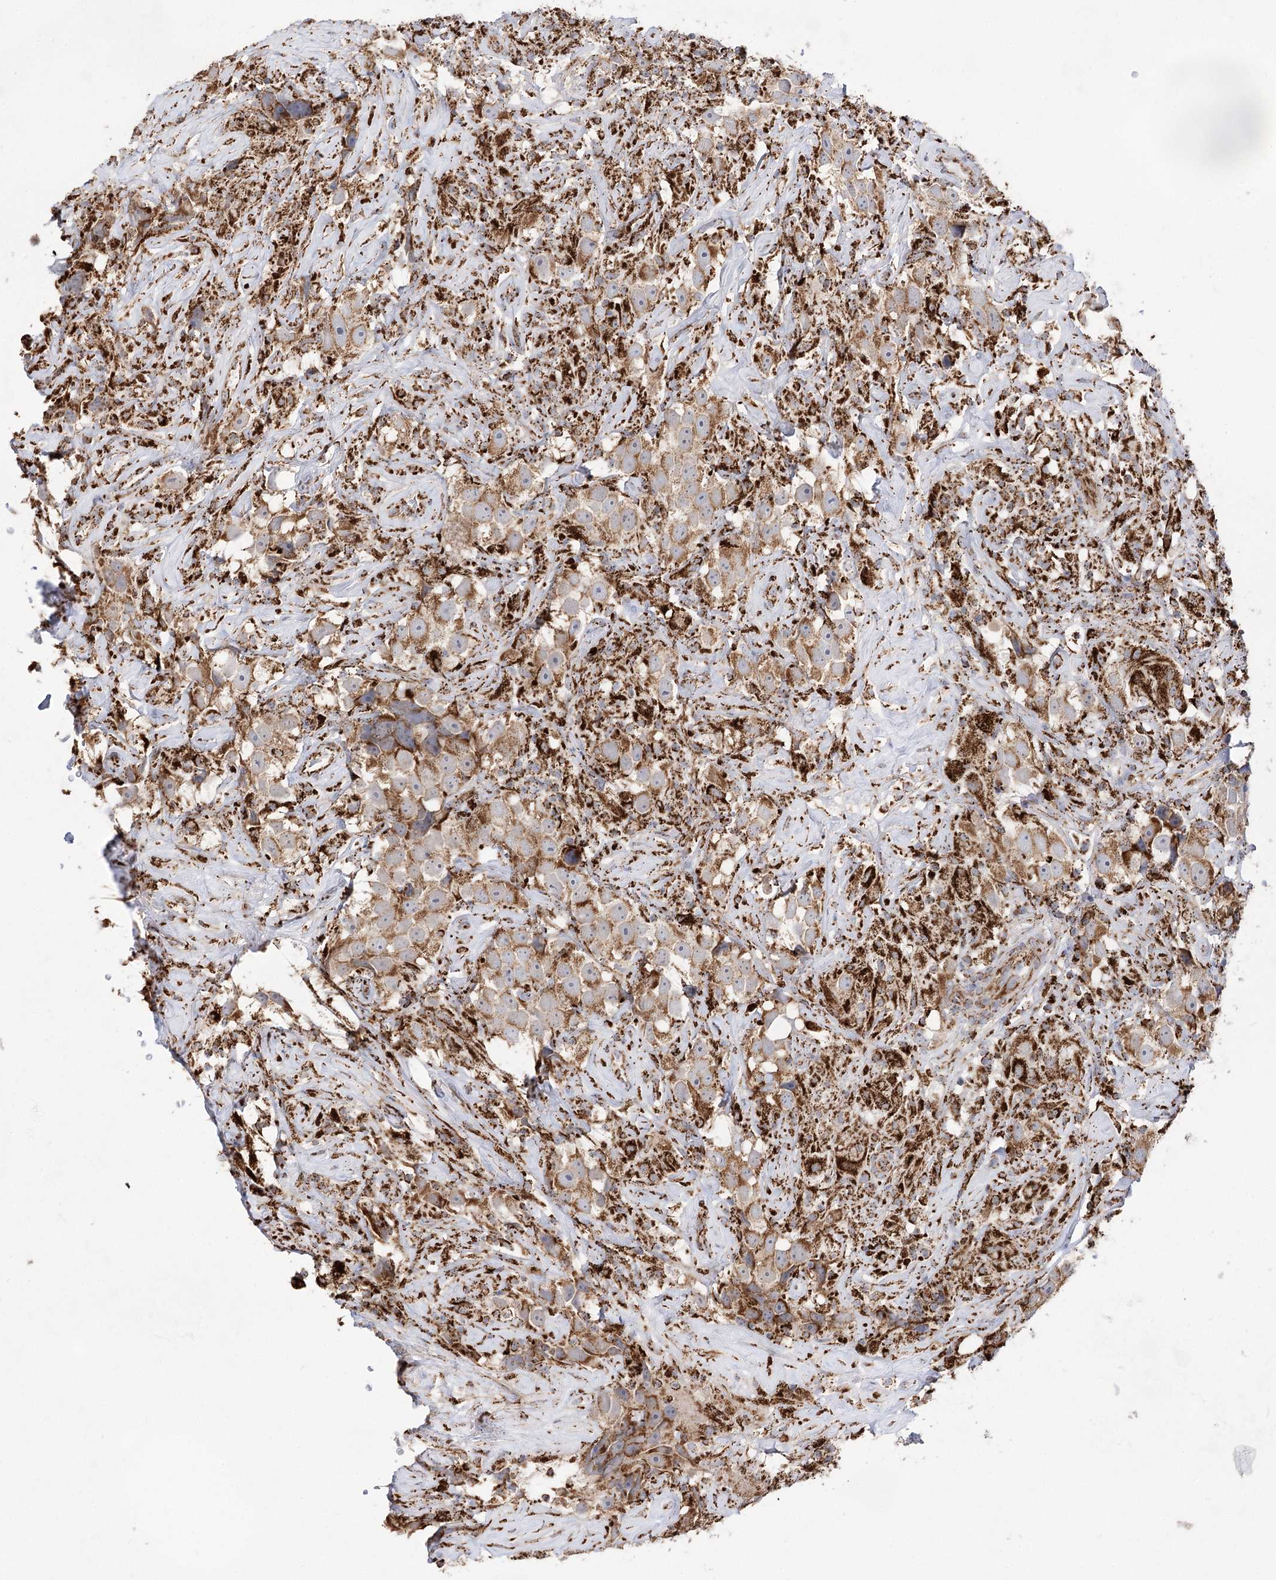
{"staining": {"intensity": "moderate", "quantity": ">75%", "location": "cytoplasmic/membranous"}, "tissue": "testis cancer", "cell_type": "Tumor cells", "image_type": "cancer", "snomed": [{"axis": "morphology", "description": "Seminoma, NOS"}, {"axis": "topography", "description": "Testis"}], "caption": "Immunohistochemical staining of human testis cancer (seminoma) reveals medium levels of moderate cytoplasmic/membranous protein staining in approximately >75% of tumor cells. Using DAB (3,3'-diaminobenzidine) (brown) and hematoxylin (blue) stains, captured at high magnification using brightfield microscopy.", "gene": "NADK2", "patient": {"sex": "male", "age": 49}}